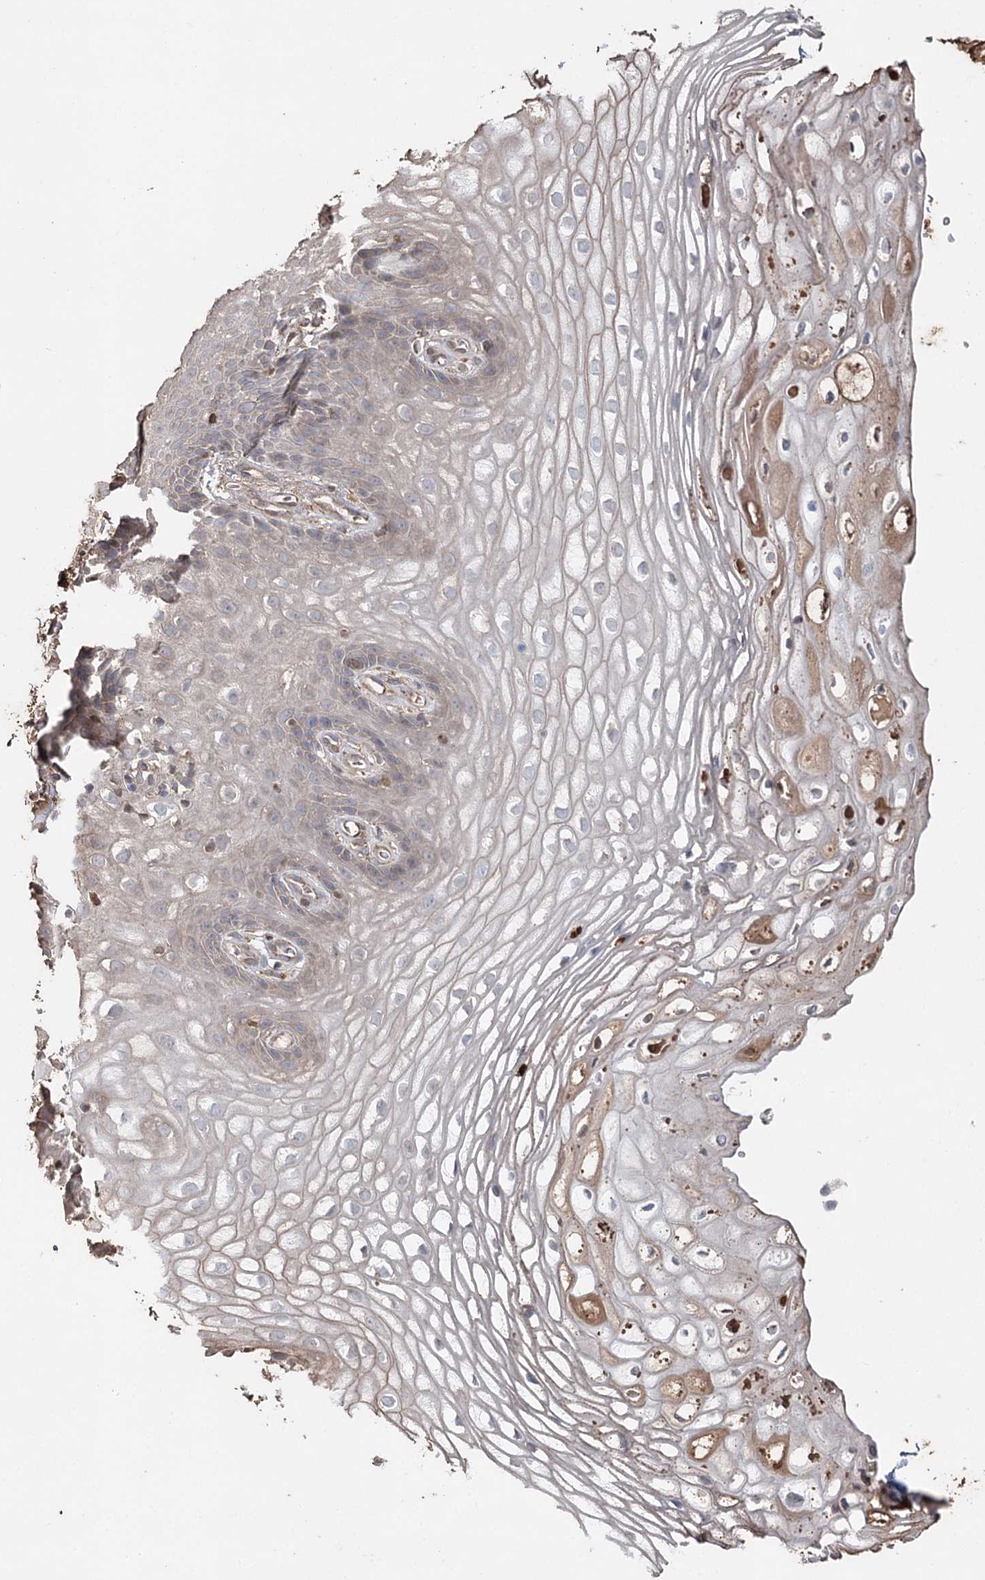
{"staining": {"intensity": "weak", "quantity": "<25%", "location": "cytoplasmic/membranous"}, "tissue": "vagina", "cell_type": "Squamous epithelial cells", "image_type": "normal", "snomed": [{"axis": "morphology", "description": "Normal tissue, NOS"}, {"axis": "topography", "description": "Vagina"}], "caption": "A high-resolution image shows IHC staining of normal vagina, which exhibits no significant positivity in squamous epithelial cells.", "gene": "SYVN1", "patient": {"sex": "female", "age": 60}}